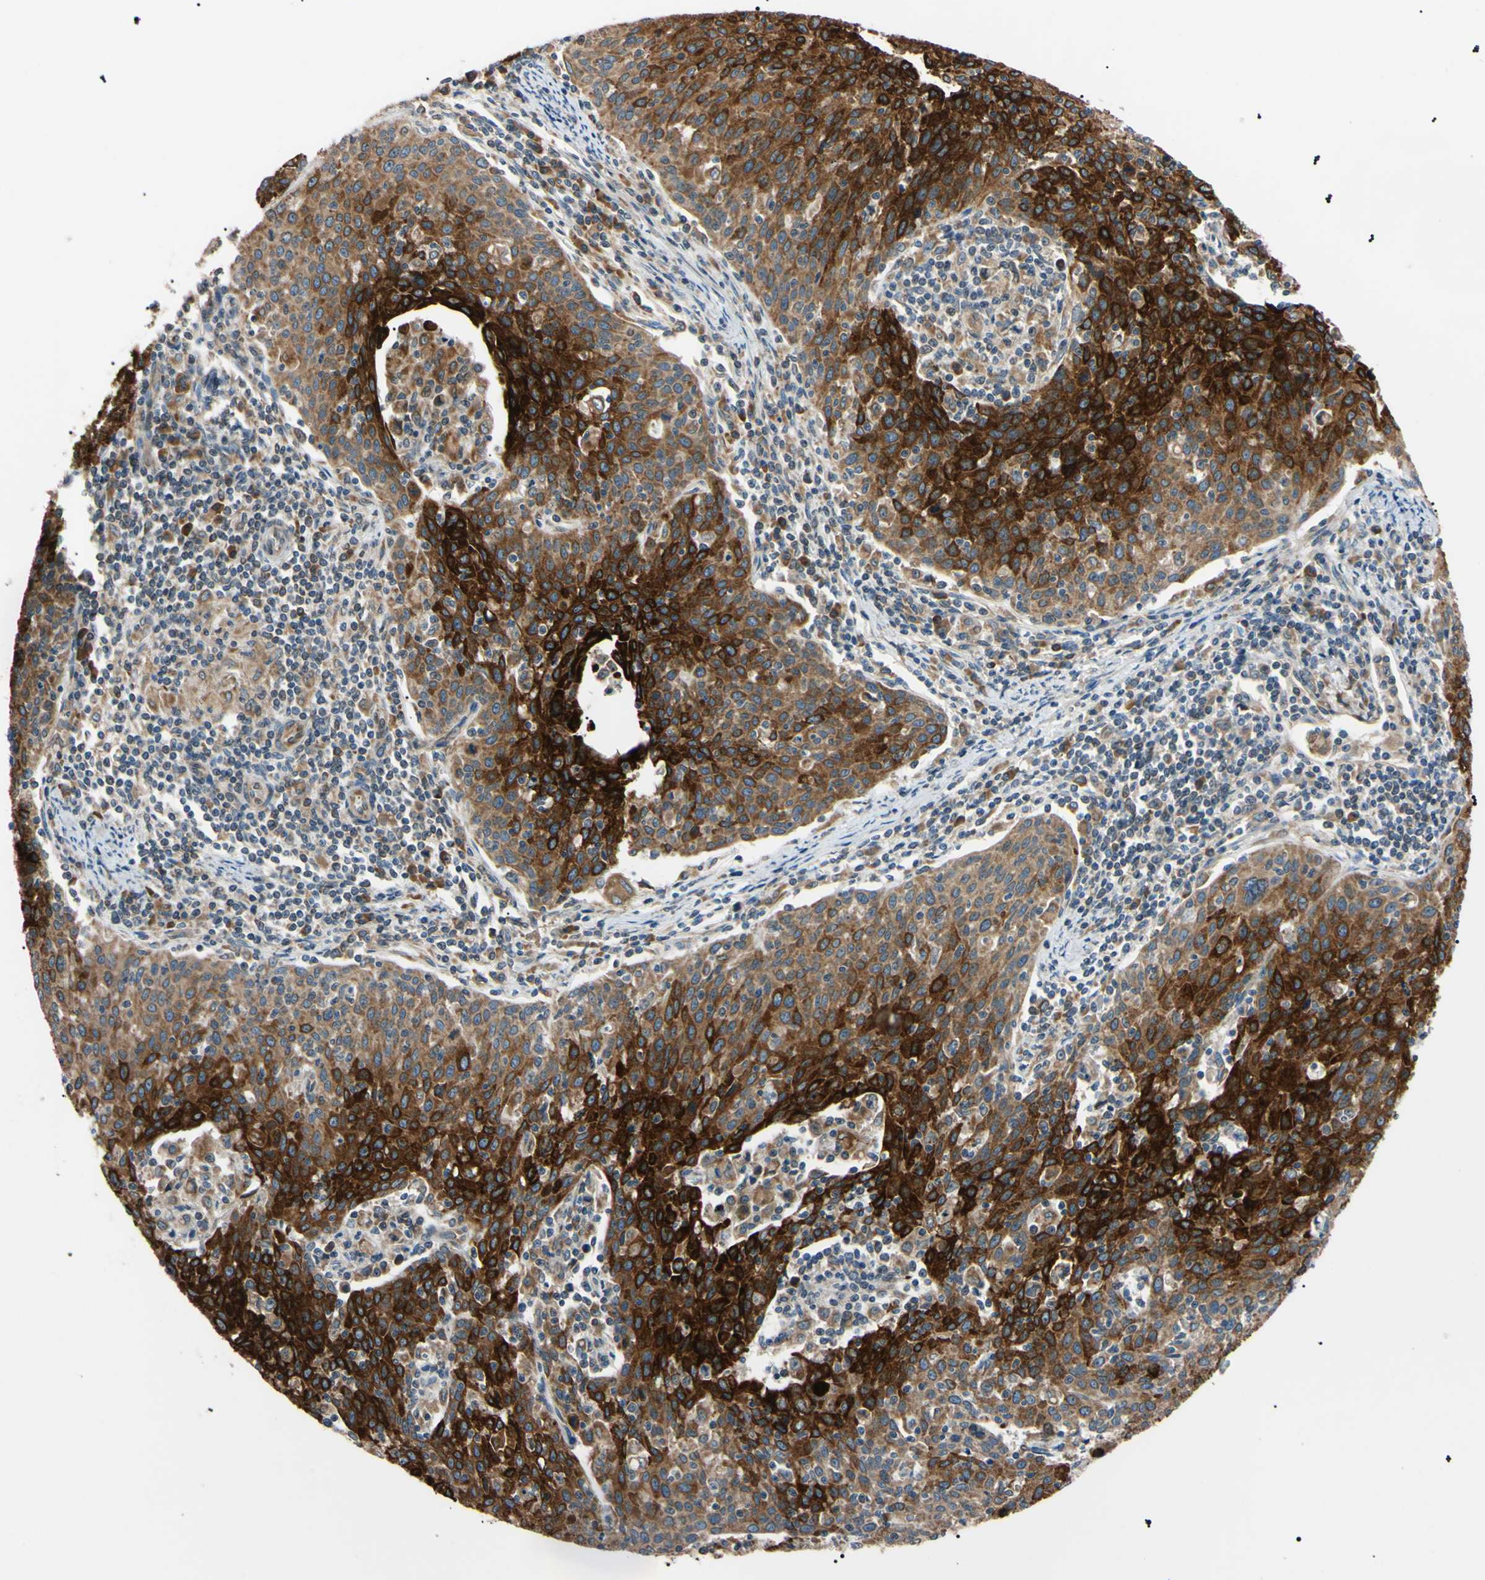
{"staining": {"intensity": "strong", "quantity": ">75%", "location": "cytoplasmic/membranous"}, "tissue": "cervical cancer", "cell_type": "Tumor cells", "image_type": "cancer", "snomed": [{"axis": "morphology", "description": "Squamous cell carcinoma, NOS"}, {"axis": "topography", "description": "Cervix"}], "caption": "Immunohistochemistry histopathology image of neoplastic tissue: squamous cell carcinoma (cervical) stained using immunohistochemistry reveals high levels of strong protein expression localized specifically in the cytoplasmic/membranous of tumor cells, appearing as a cytoplasmic/membranous brown color.", "gene": "VAPA", "patient": {"sex": "female", "age": 38}}